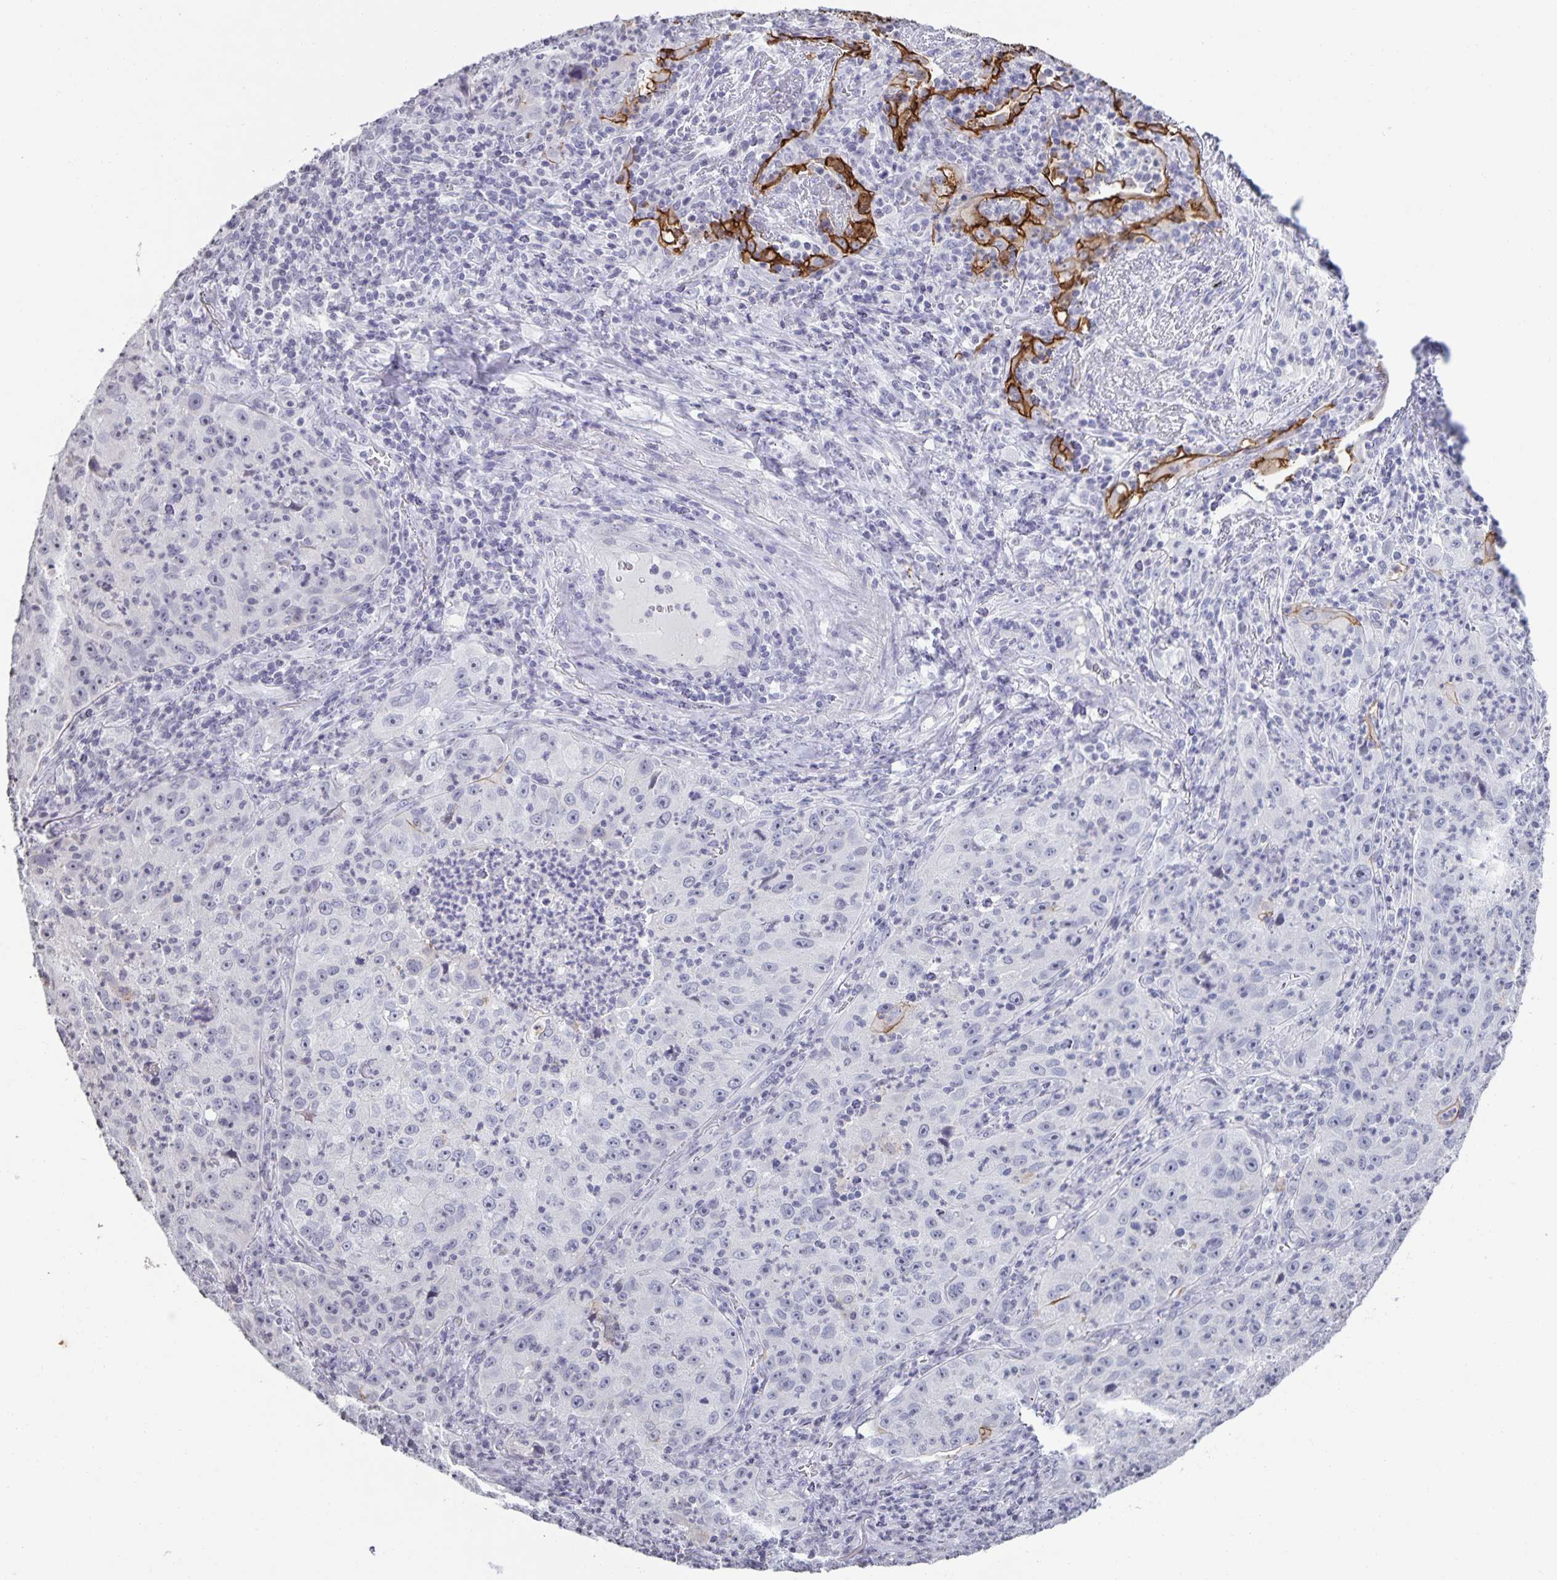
{"staining": {"intensity": "negative", "quantity": "none", "location": "none"}, "tissue": "lung cancer", "cell_type": "Tumor cells", "image_type": "cancer", "snomed": [{"axis": "morphology", "description": "Squamous cell carcinoma, NOS"}, {"axis": "topography", "description": "Lung"}], "caption": "DAB immunohistochemical staining of lung squamous cell carcinoma exhibits no significant expression in tumor cells. (DAB immunohistochemistry with hematoxylin counter stain).", "gene": "AQP4", "patient": {"sex": "male", "age": 71}}